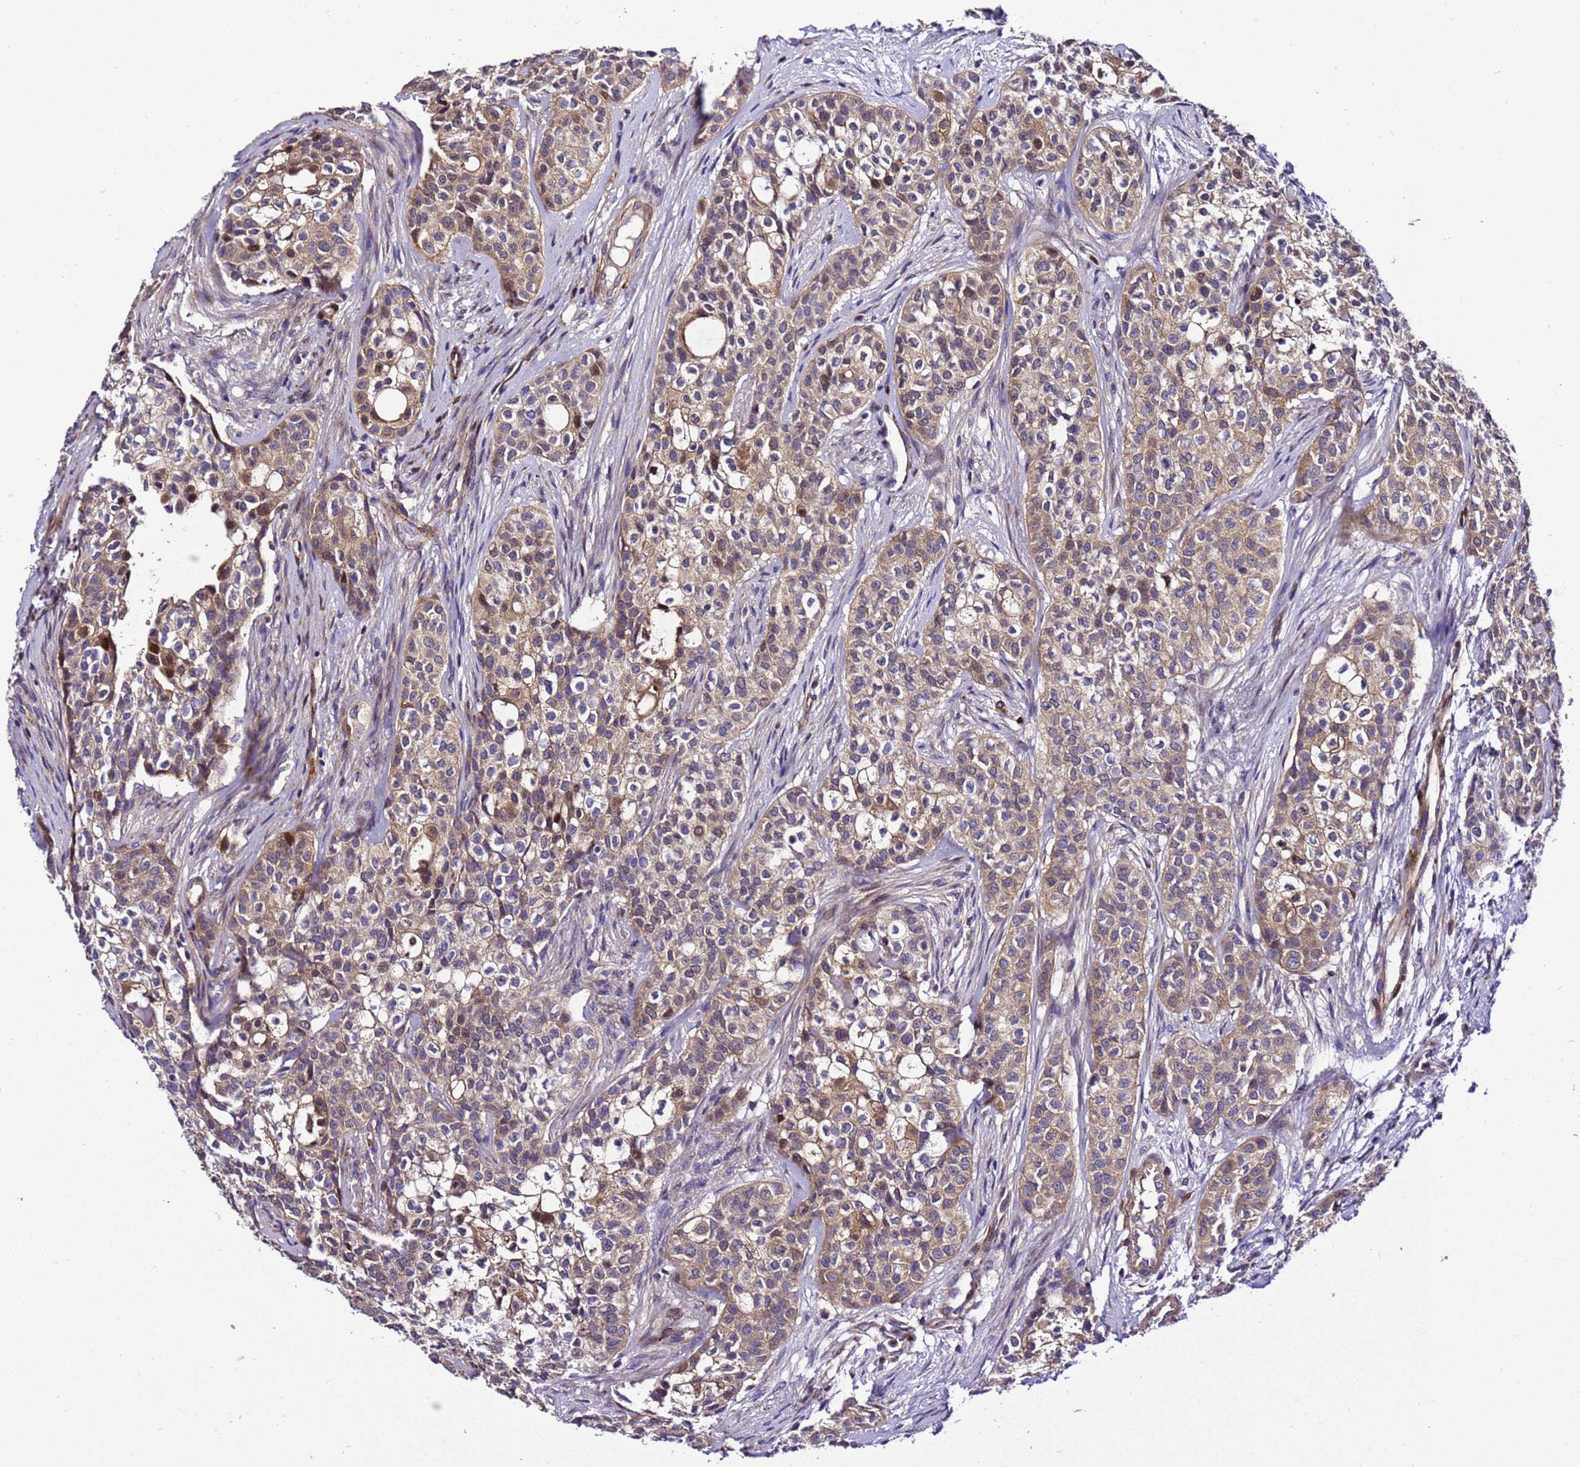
{"staining": {"intensity": "moderate", "quantity": ">75%", "location": "cytoplasmic/membranous"}, "tissue": "head and neck cancer", "cell_type": "Tumor cells", "image_type": "cancer", "snomed": [{"axis": "morphology", "description": "Adenocarcinoma, NOS"}, {"axis": "topography", "description": "Head-Neck"}], "caption": "Immunohistochemistry histopathology image of adenocarcinoma (head and neck) stained for a protein (brown), which reveals medium levels of moderate cytoplasmic/membranous positivity in approximately >75% of tumor cells.", "gene": "ZNF417", "patient": {"sex": "male", "age": 81}}